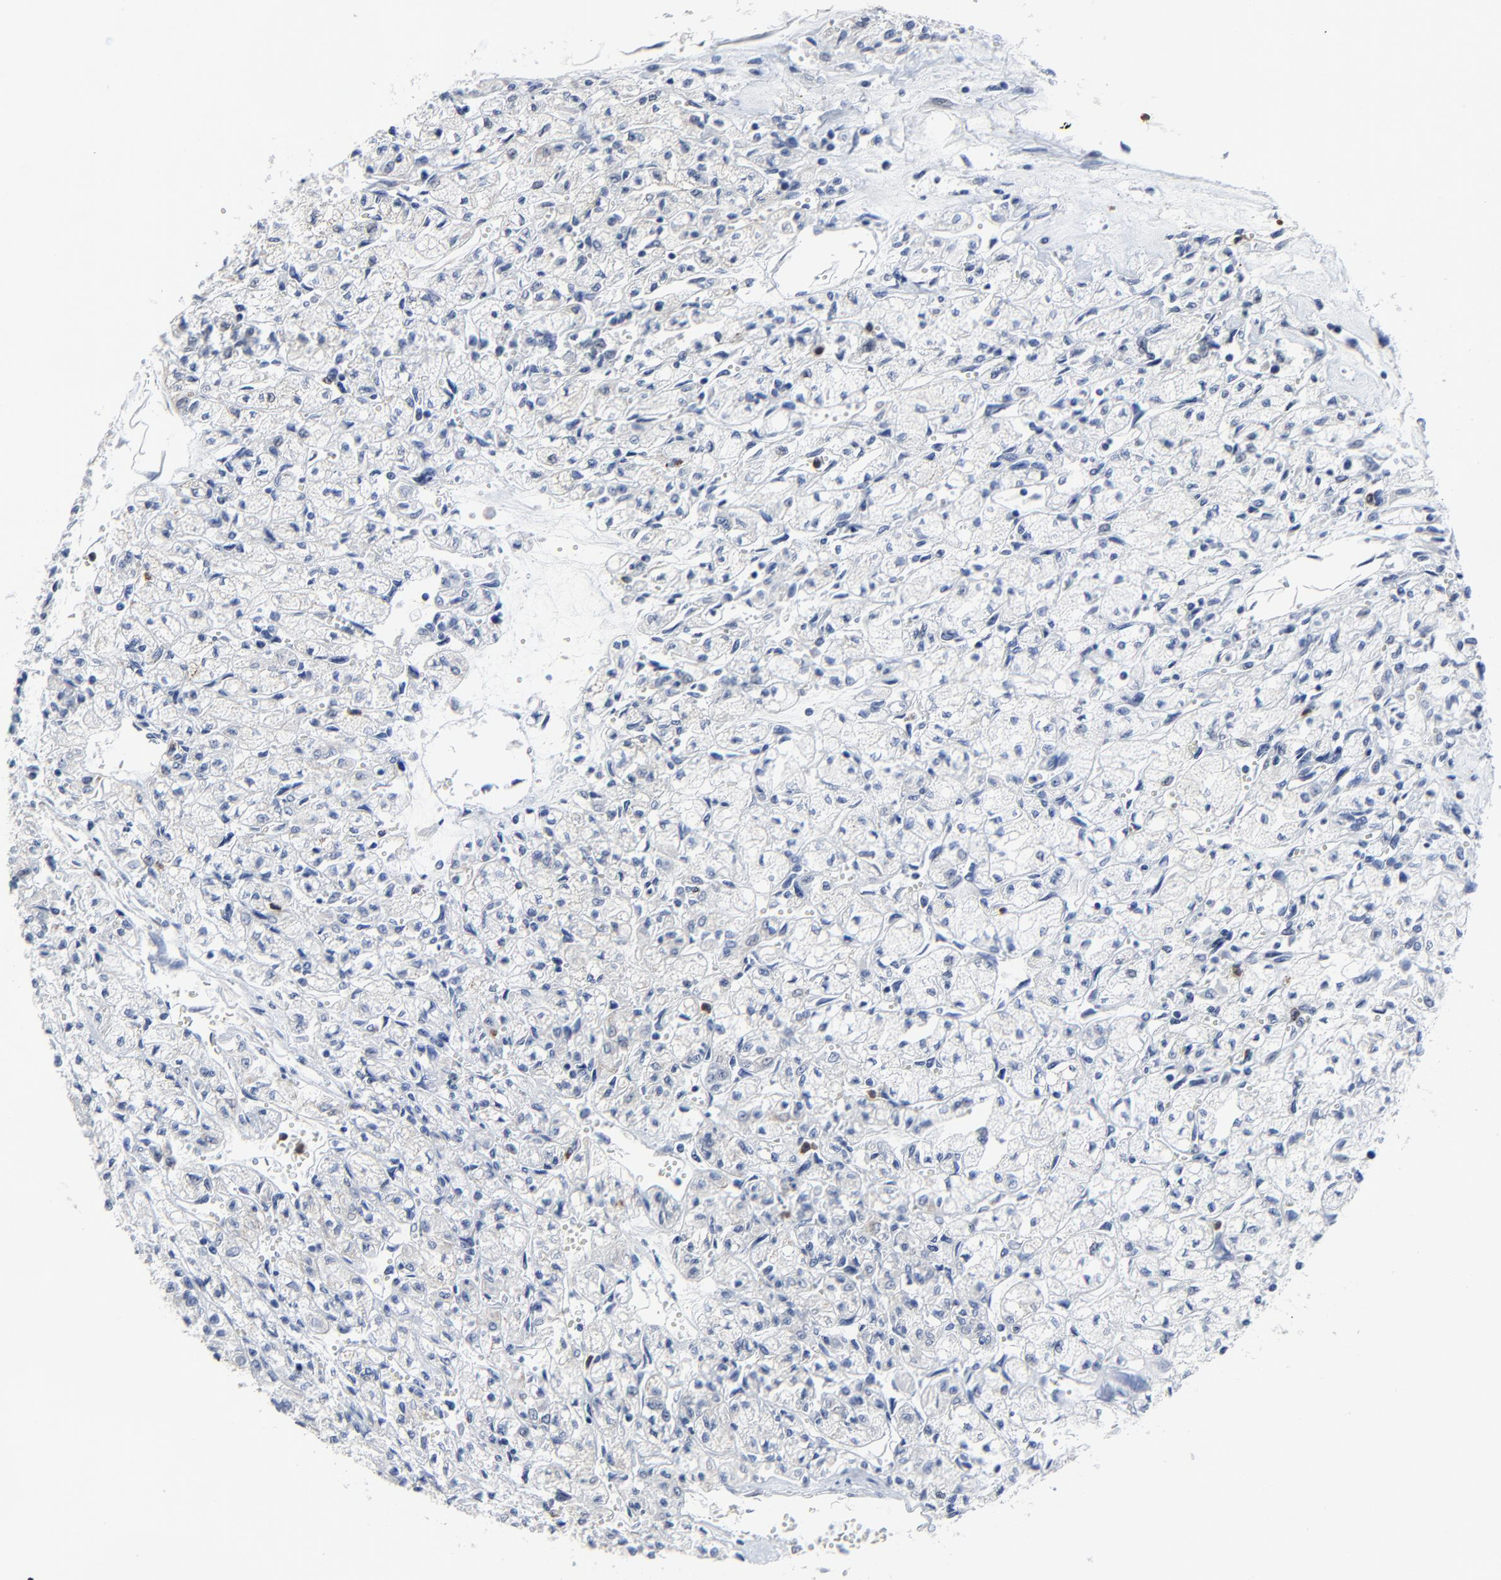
{"staining": {"intensity": "negative", "quantity": "none", "location": "none"}, "tissue": "renal cancer", "cell_type": "Tumor cells", "image_type": "cancer", "snomed": [{"axis": "morphology", "description": "Adenocarcinoma, NOS"}, {"axis": "topography", "description": "Kidney"}], "caption": "This micrograph is of renal cancer stained with immunohistochemistry (IHC) to label a protein in brown with the nuclei are counter-stained blue. There is no staining in tumor cells.", "gene": "BIRC3", "patient": {"sex": "male", "age": 78}}